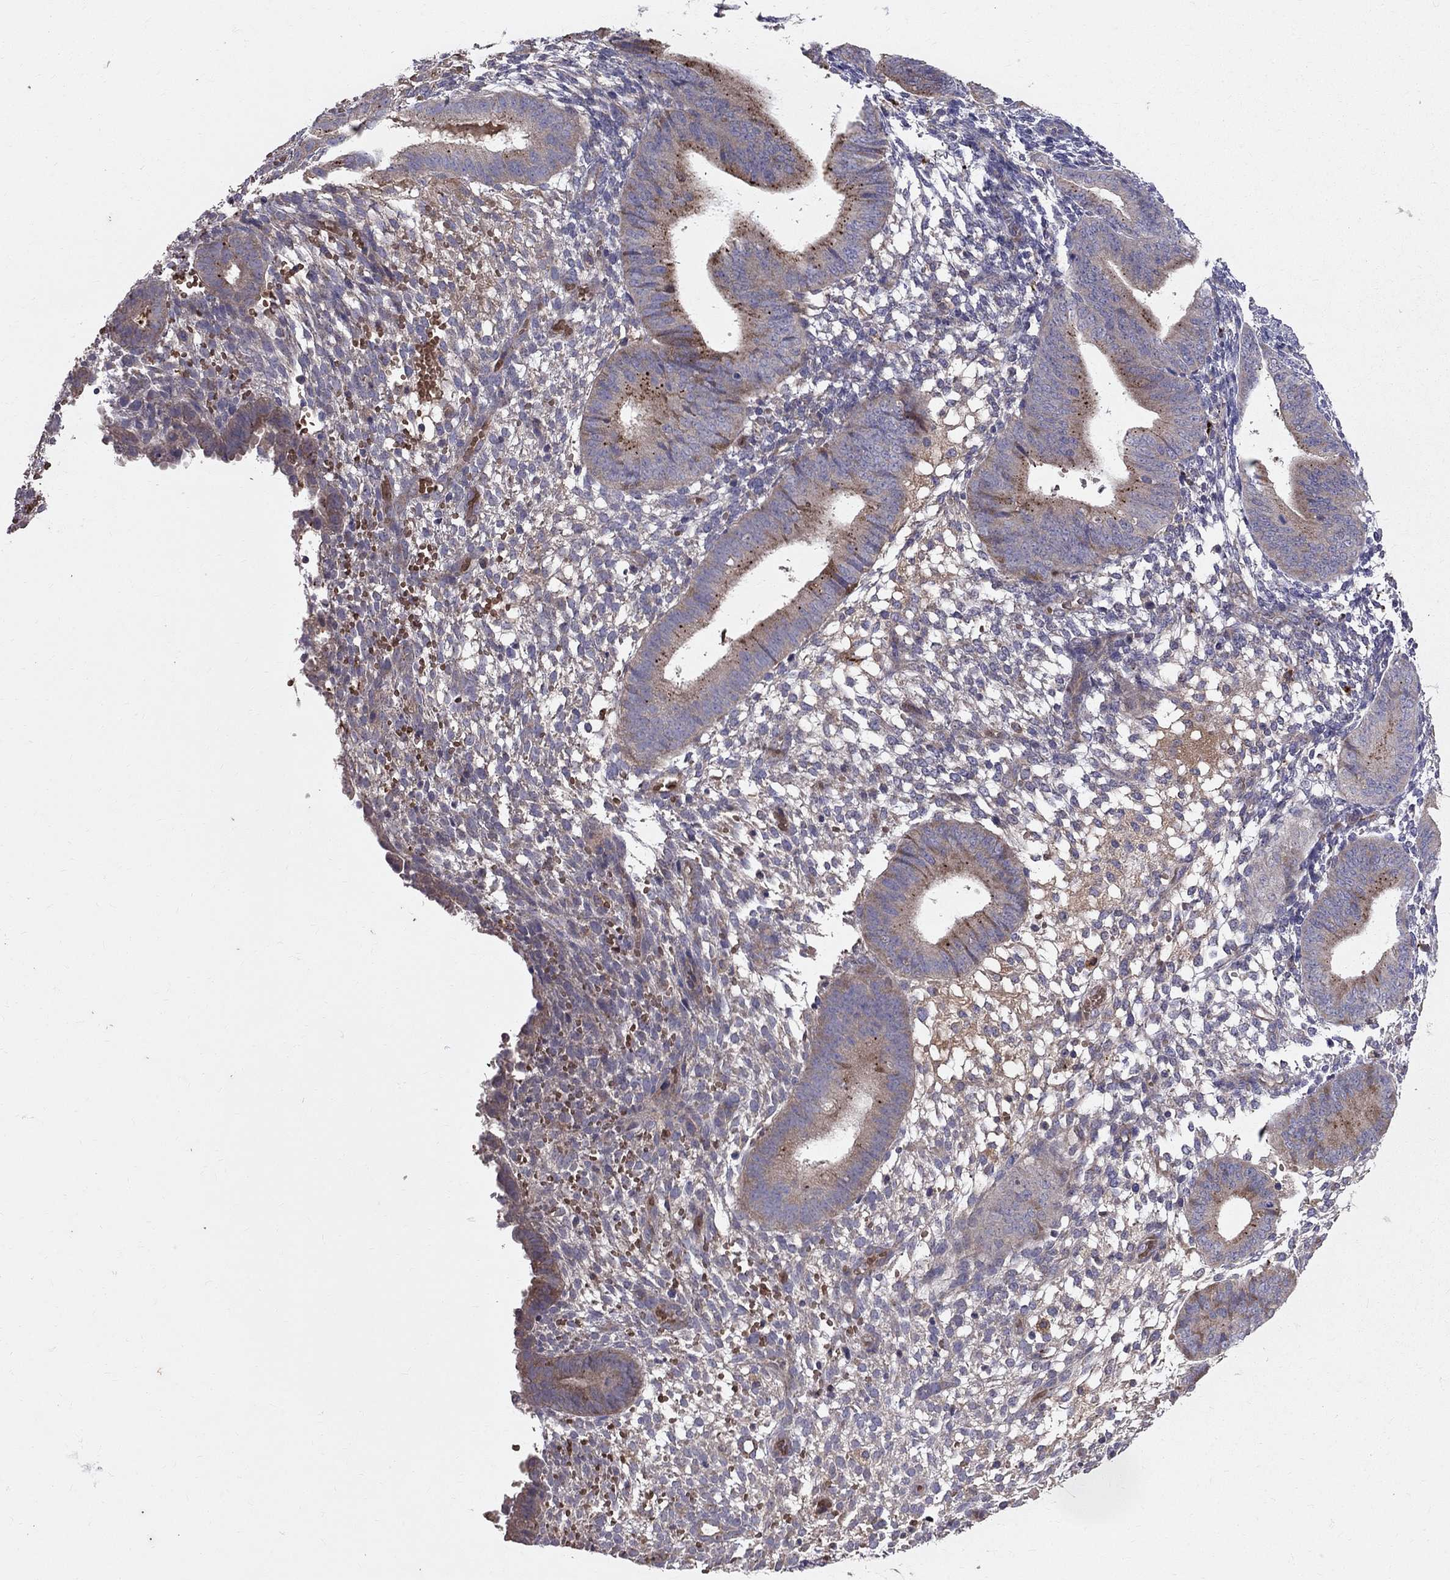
{"staining": {"intensity": "negative", "quantity": "none", "location": "none"}, "tissue": "endometrium", "cell_type": "Cells in endometrial stroma", "image_type": "normal", "snomed": [{"axis": "morphology", "description": "Normal tissue, NOS"}, {"axis": "topography", "description": "Endometrium"}], "caption": "Protein analysis of benign endometrium shows no significant expression in cells in endometrial stroma.", "gene": "PIK3CG", "patient": {"sex": "female", "age": 39}}